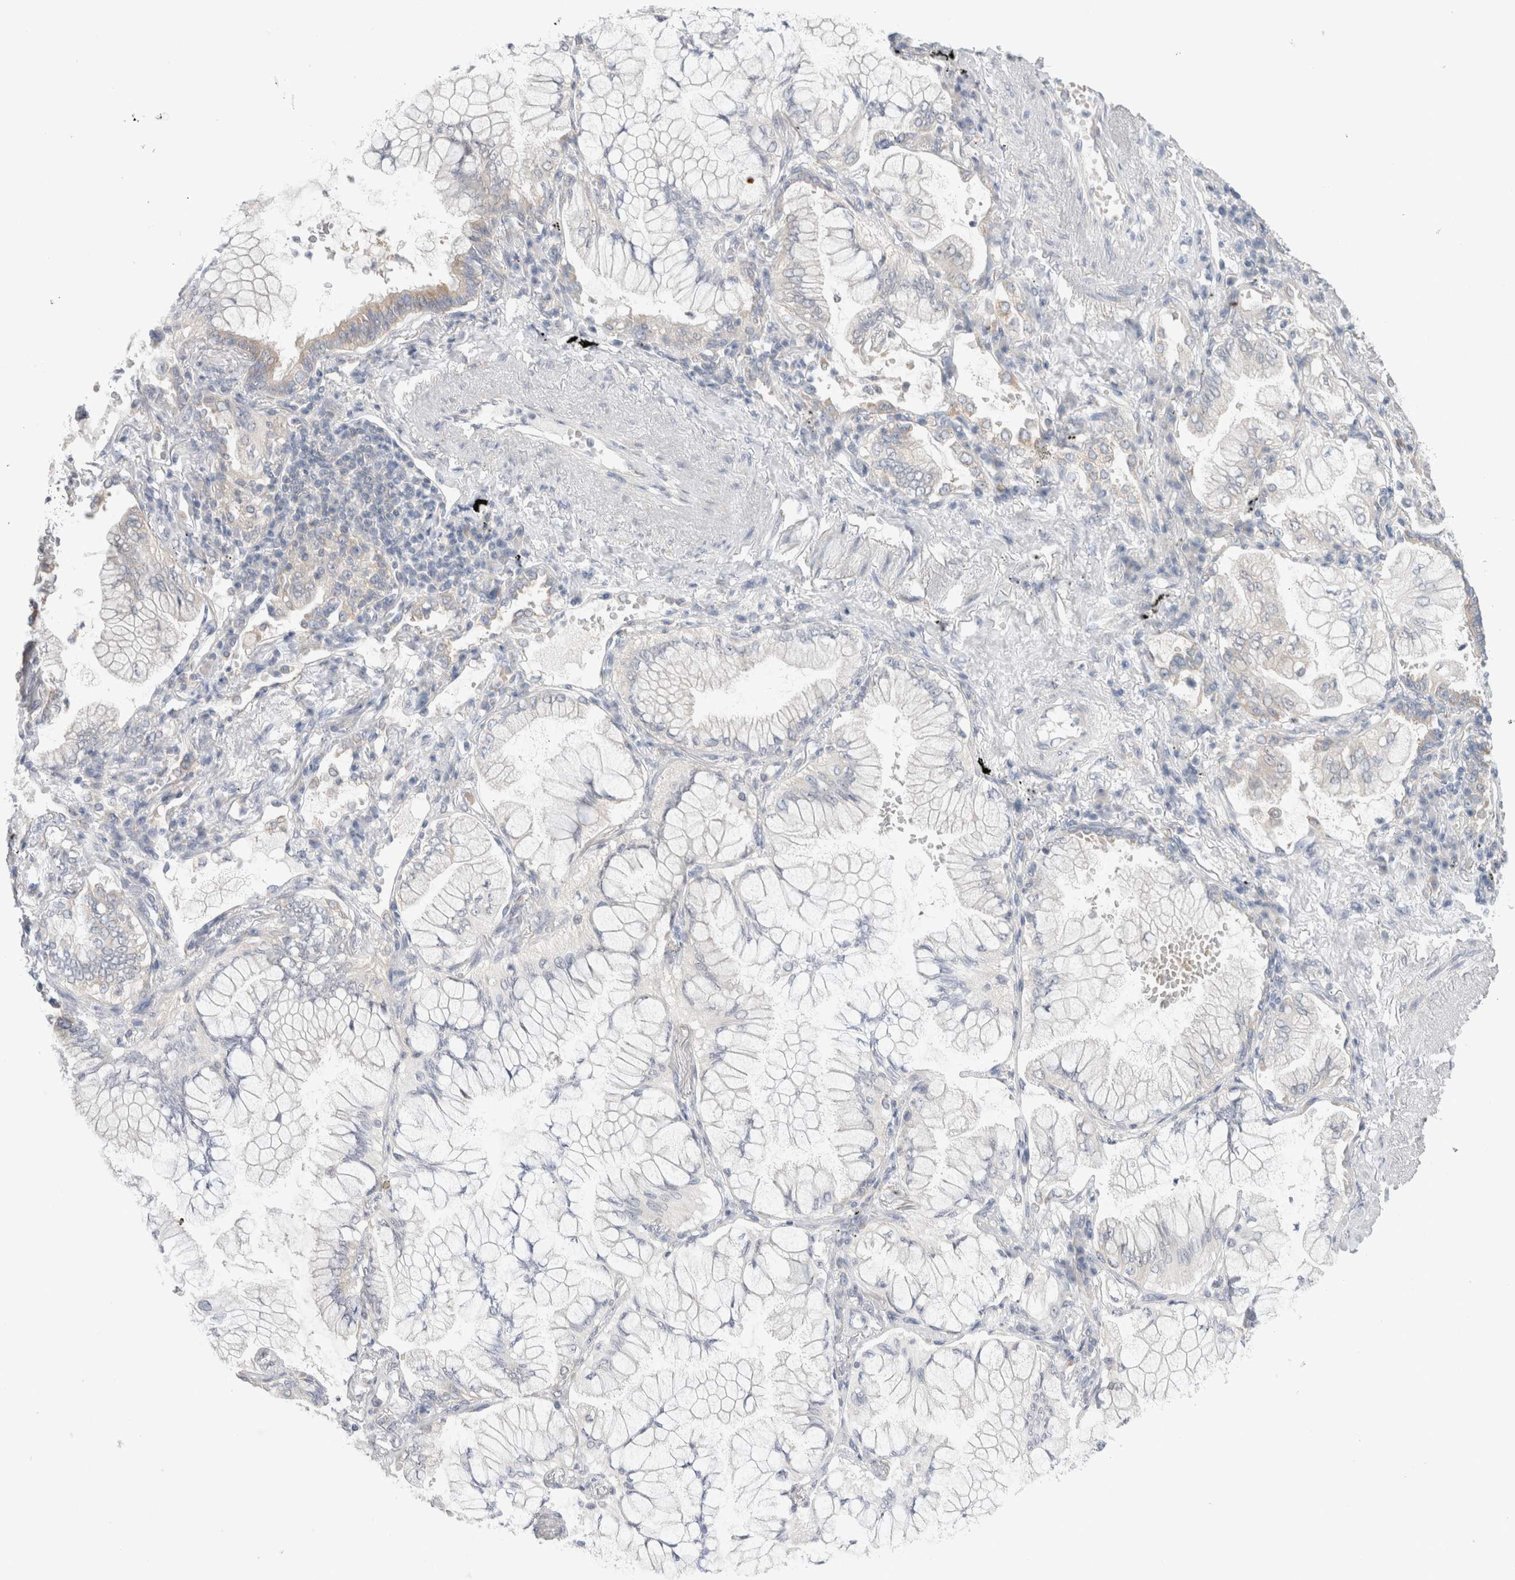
{"staining": {"intensity": "negative", "quantity": "none", "location": "none"}, "tissue": "lung cancer", "cell_type": "Tumor cells", "image_type": "cancer", "snomed": [{"axis": "morphology", "description": "Adenocarcinoma, NOS"}, {"axis": "topography", "description": "Lung"}], "caption": "IHC micrograph of adenocarcinoma (lung) stained for a protein (brown), which displays no staining in tumor cells.", "gene": "NDOR1", "patient": {"sex": "female", "age": 70}}